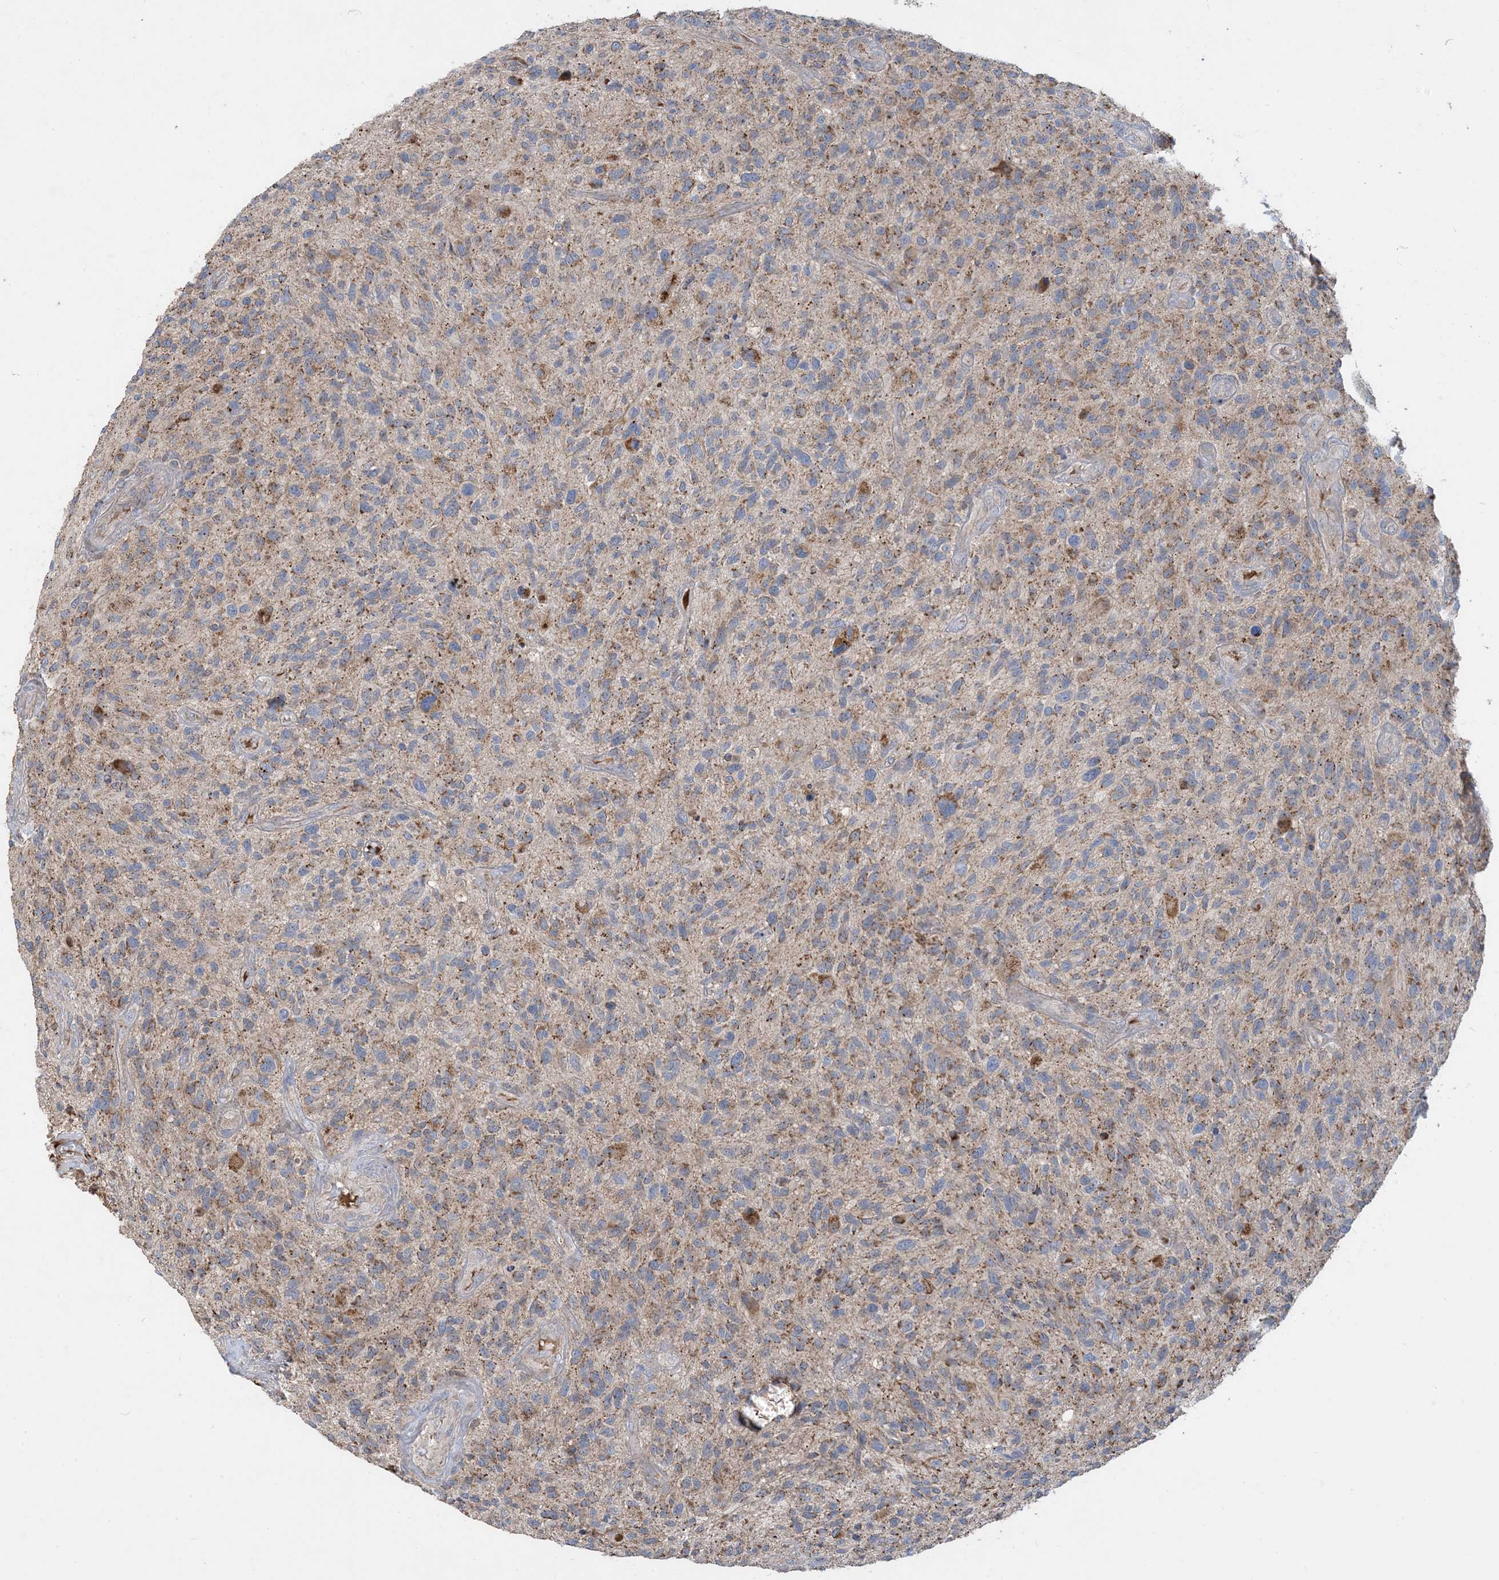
{"staining": {"intensity": "weak", "quantity": "25%-75%", "location": "cytoplasmic/membranous"}, "tissue": "glioma", "cell_type": "Tumor cells", "image_type": "cancer", "snomed": [{"axis": "morphology", "description": "Glioma, malignant, High grade"}, {"axis": "topography", "description": "Brain"}], "caption": "High-magnification brightfield microscopy of glioma stained with DAB (brown) and counterstained with hematoxylin (blue). tumor cells exhibit weak cytoplasmic/membranous positivity is appreciated in approximately25%-75% of cells.", "gene": "ECHDC1", "patient": {"sex": "male", "age": 47}}